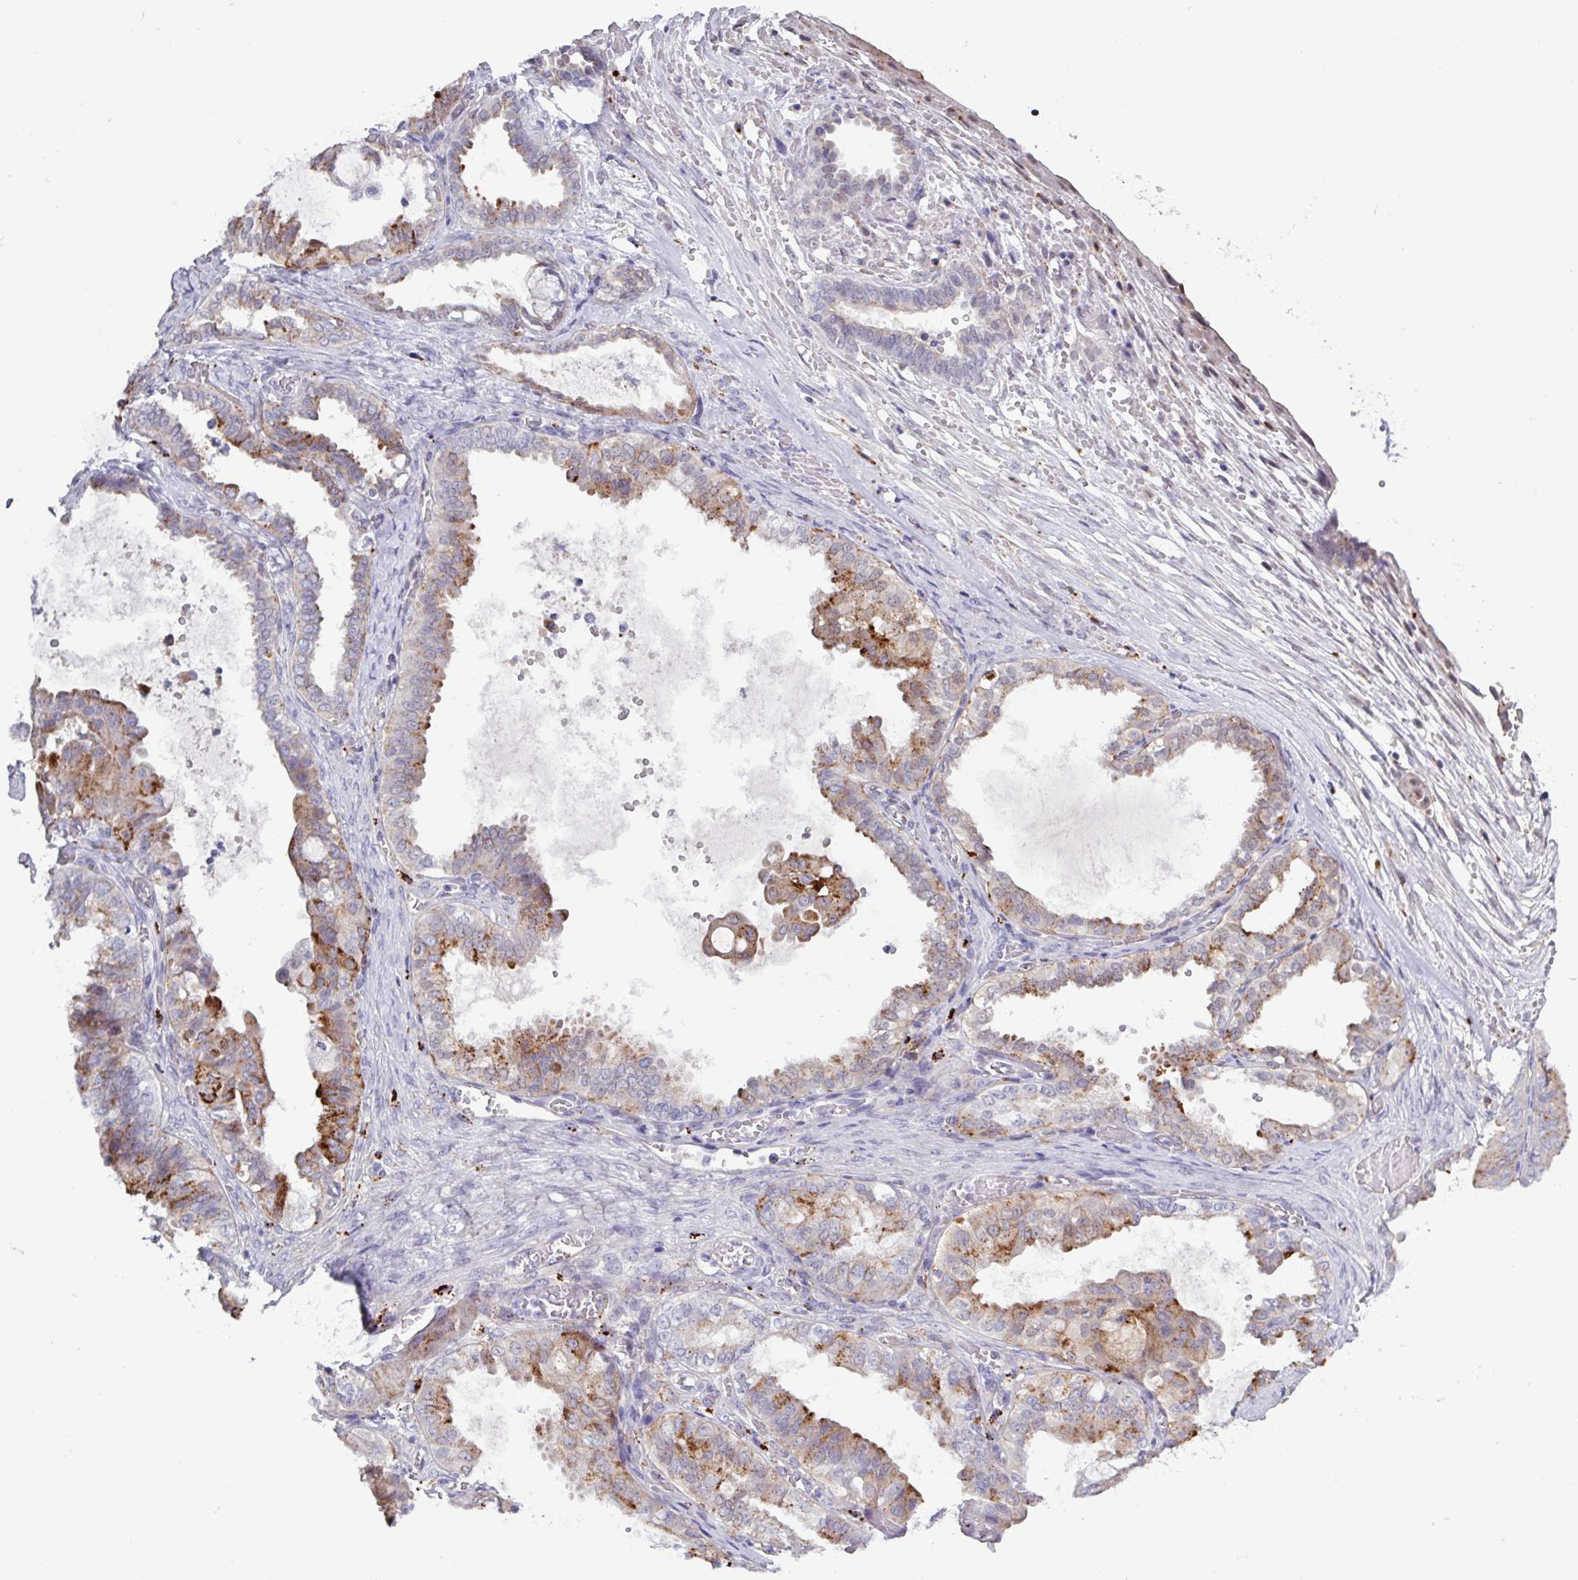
{"staining": {"intensity": "moderate", "quantity": "25%-75%", "location": "cytoplasmic/membranous"}, "tissue": "ovarian cancer", "cell_type": "Tumor cells", "image_type": "cancer", "snomed": [{"axis": "morphology", "description": "Carcinoma, NOS"}, {"axis": "morphology", "description": "Carcinoma, endometroid"}, {"axis": "topography", "description": "Ovary"}], "caption": "Human ovarian cancer stained with a protein marker exhibits moderate staining in tumor cells.", "gene": "AMIGO2", "patient": {"sex": "female", "age": 50}}